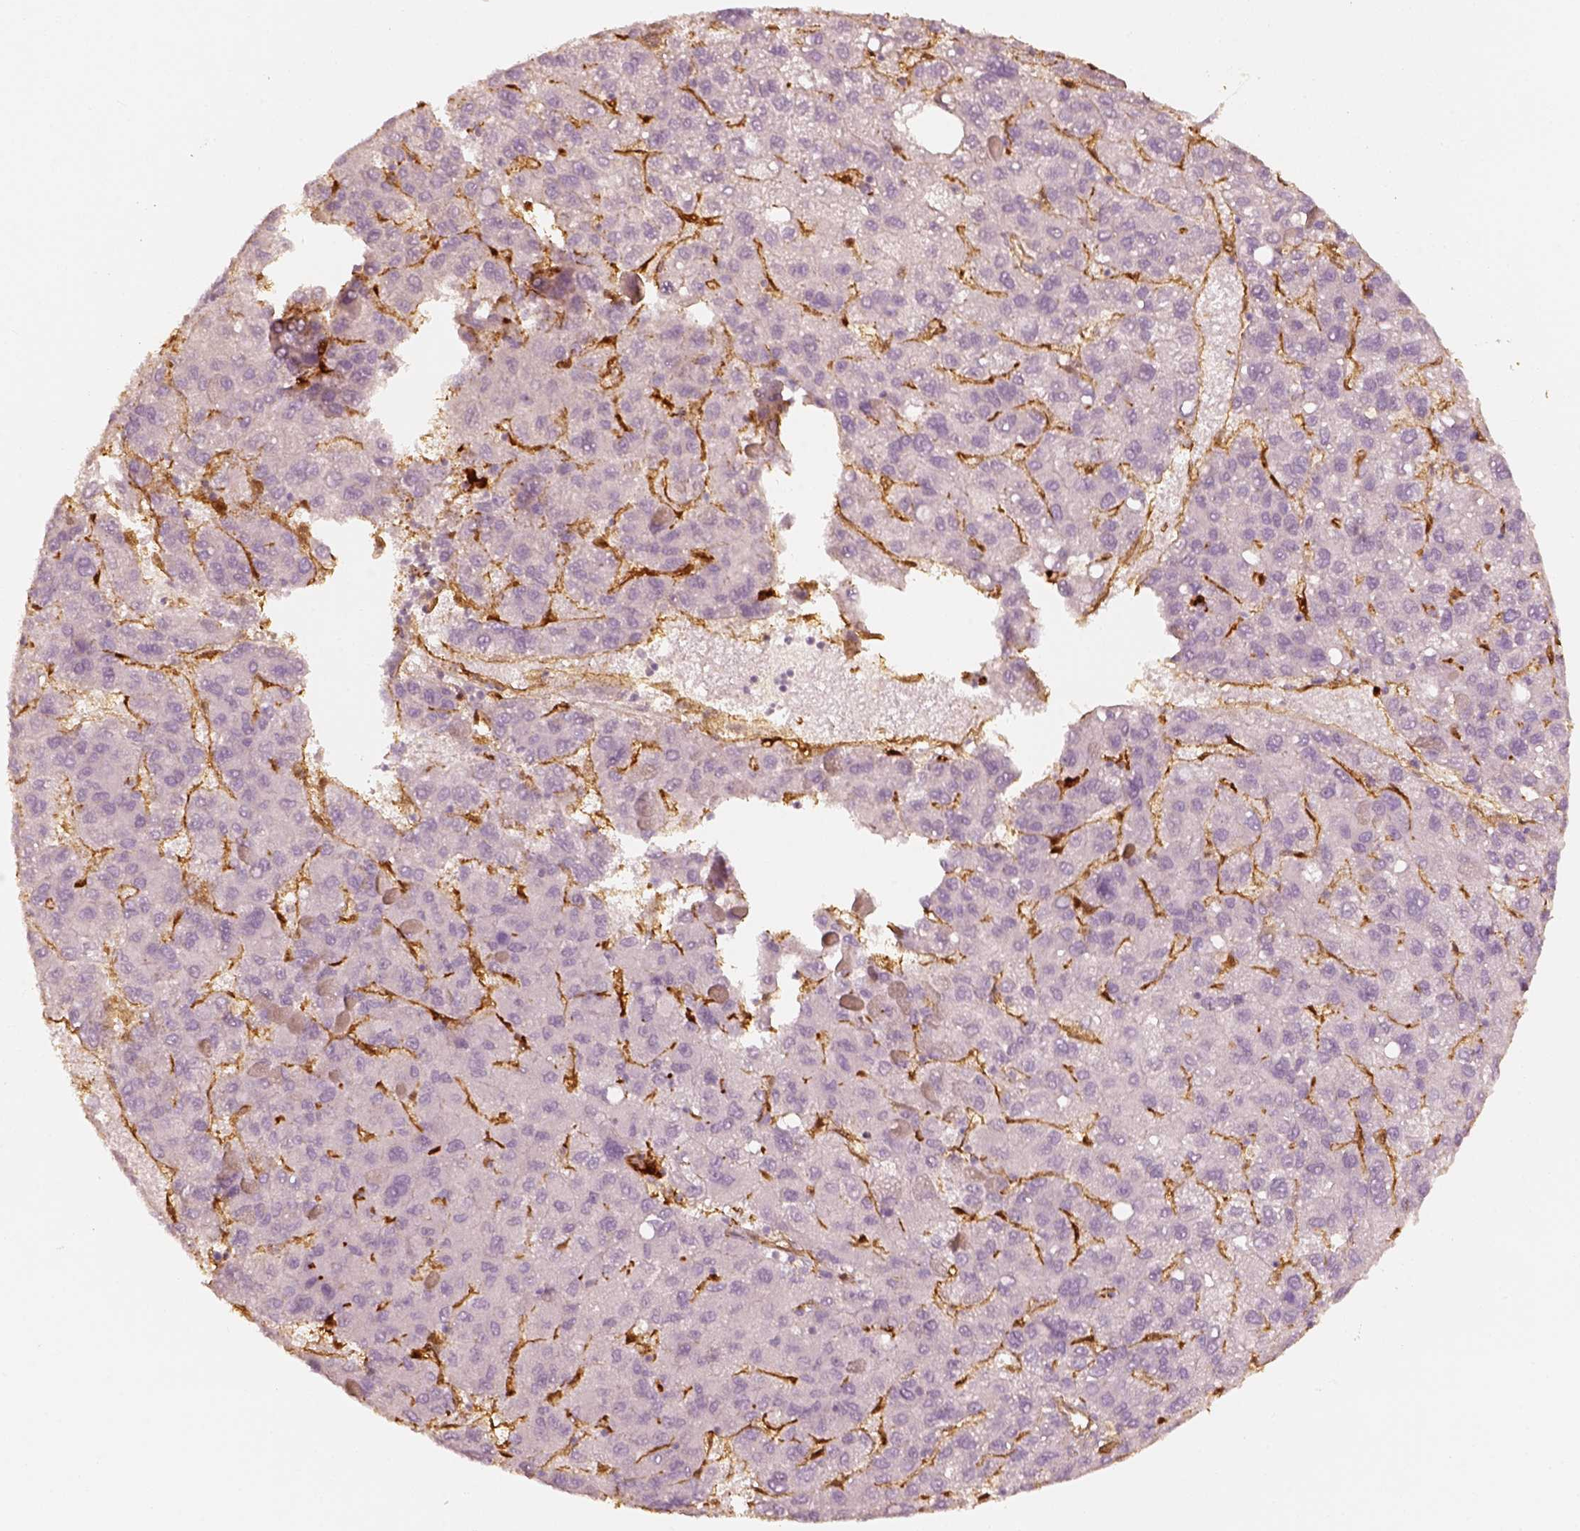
{"staining": {"intensity": "negative", "quantity": "none", "location": "none"}, "tissue": "liver cancer", "cell_type": "Tumor cells", "image_type": "cancer", "snomed": [{"axis": "morphology", "description": "Carcinoma, Hepatocellular, NOS"}, {"axis": "topography", "description": "Liver"}], "caption": "Liver hepatocellular carcinoma was stained to show a protein in brown. There is no significant staining in tumor cells.", "gene": "FSCN1", "patient": {"sex": "female", "age": 82}}